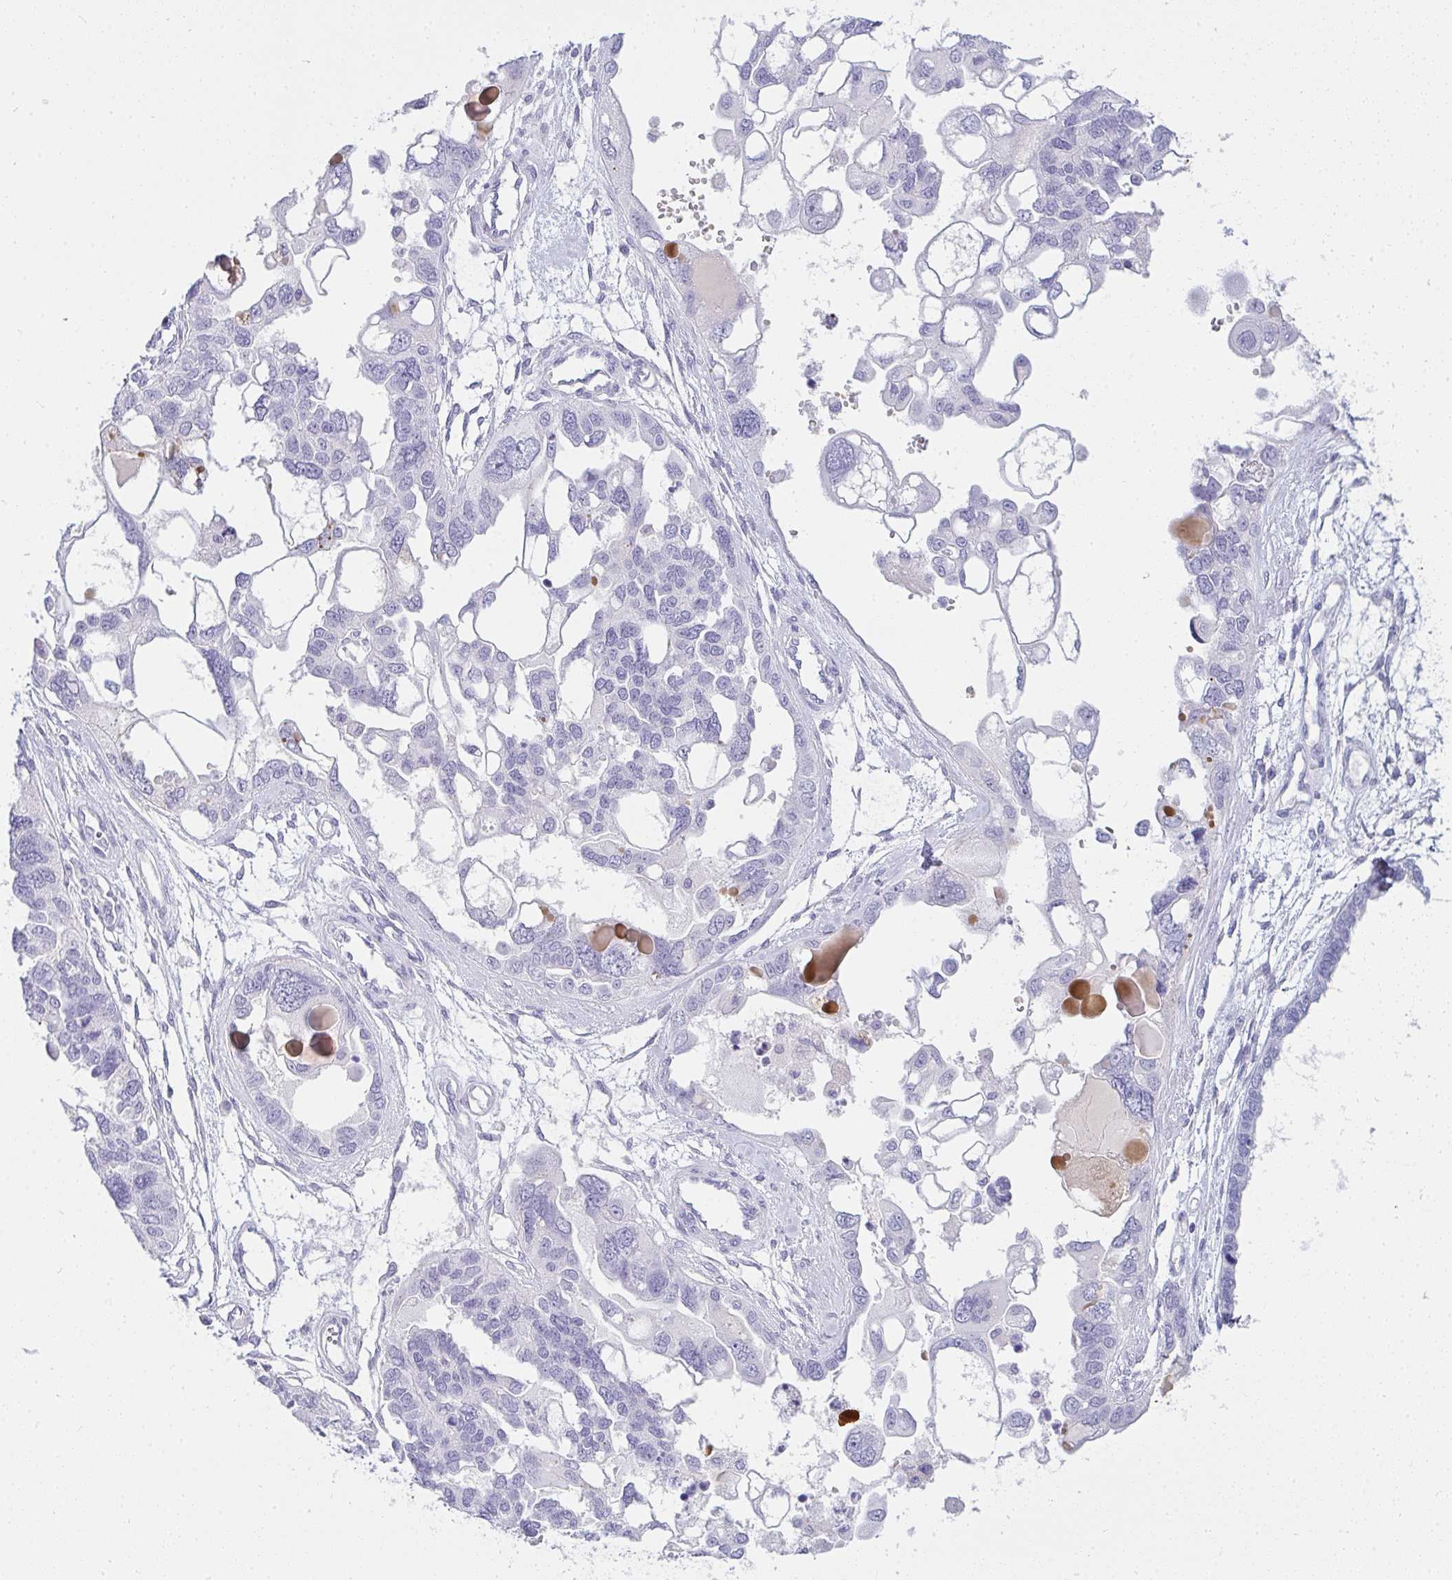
{"staining": {"intensity": "negative", "quantity": "none", "location": "none"}, "tissue": "ovarian cancer", "cell_type": "Tumor cells", "image_type": "cancer", "snomed": [{"axis": "morphology", "description": "Cystadenocarcinoma, serous, NOS"}, {"axis": "topography", "description": "Ovary"}], "caption": "Tumor cells show no significant protein positivity in ovarian cancer.", "gene": "ZNF182", "patient": {"sex": "female", "age": 51}}